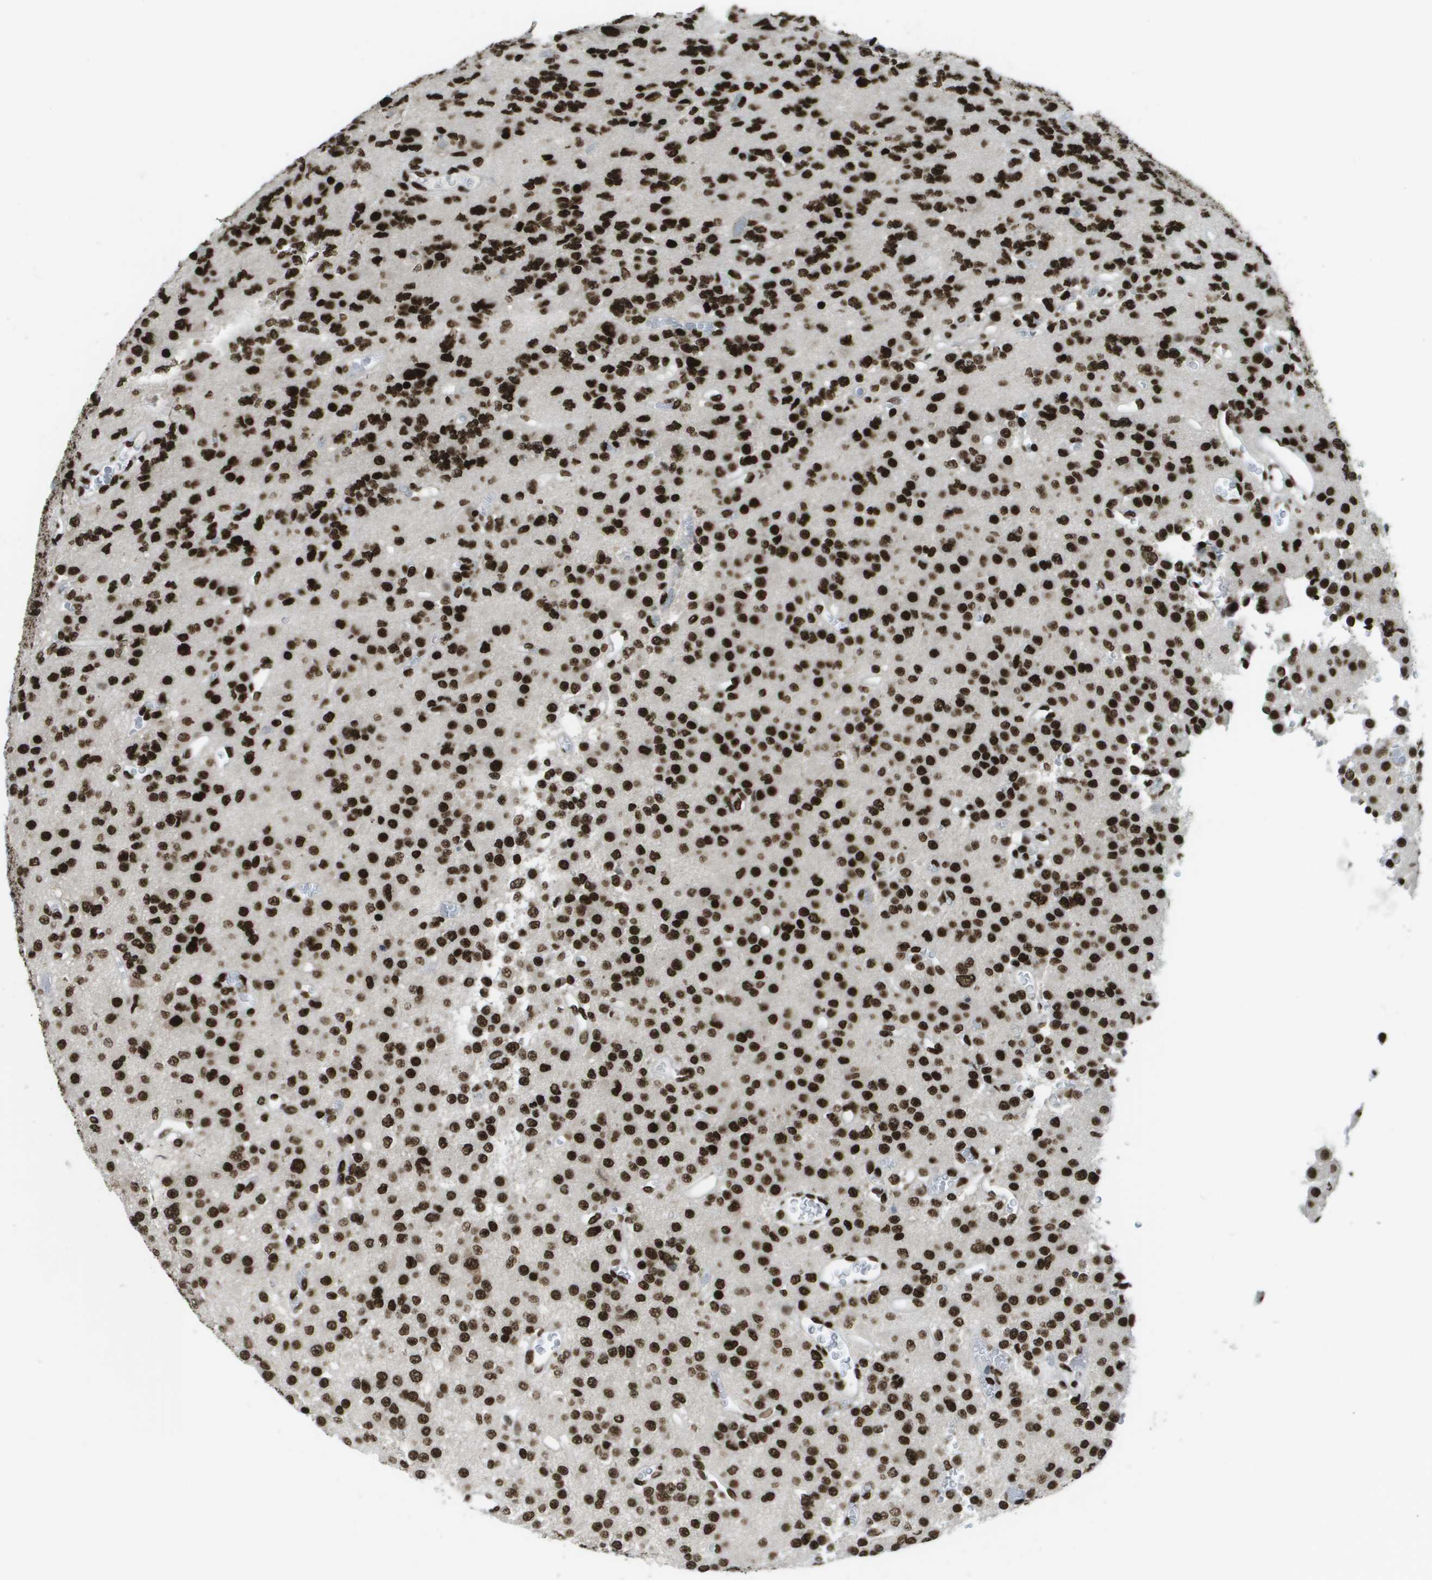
{"staining": {"intensity": "strong", "quantity": ">75%", "location": "nuclear"}, "tissue": "glioma", "cell_type": "Tumor cells", "image_type": "cancer", "snomed": [{"axis": "morphology", "description": "Glioma, malignant, Low grade"}, {"axis": "topography", "description": "Brain"}], "caption": "High-magnification brightfield microscopy of malignant glioma (low-grade) stained with DAB (3,3'-diaminobenzidine) (brown) and counterstained with hematoxylin (blue). tumor cells exhibit strong nuclear expression is appreciated in approximately>75% of cells. The staining is performed using DAB (3,3'-diaminobenzidine) brown chromogen to label protein expression. The nuclei are counter-stained blue using hematoxylin.", "gene": "GLYR1", "patient": {"sex": "male", "age": 38}}